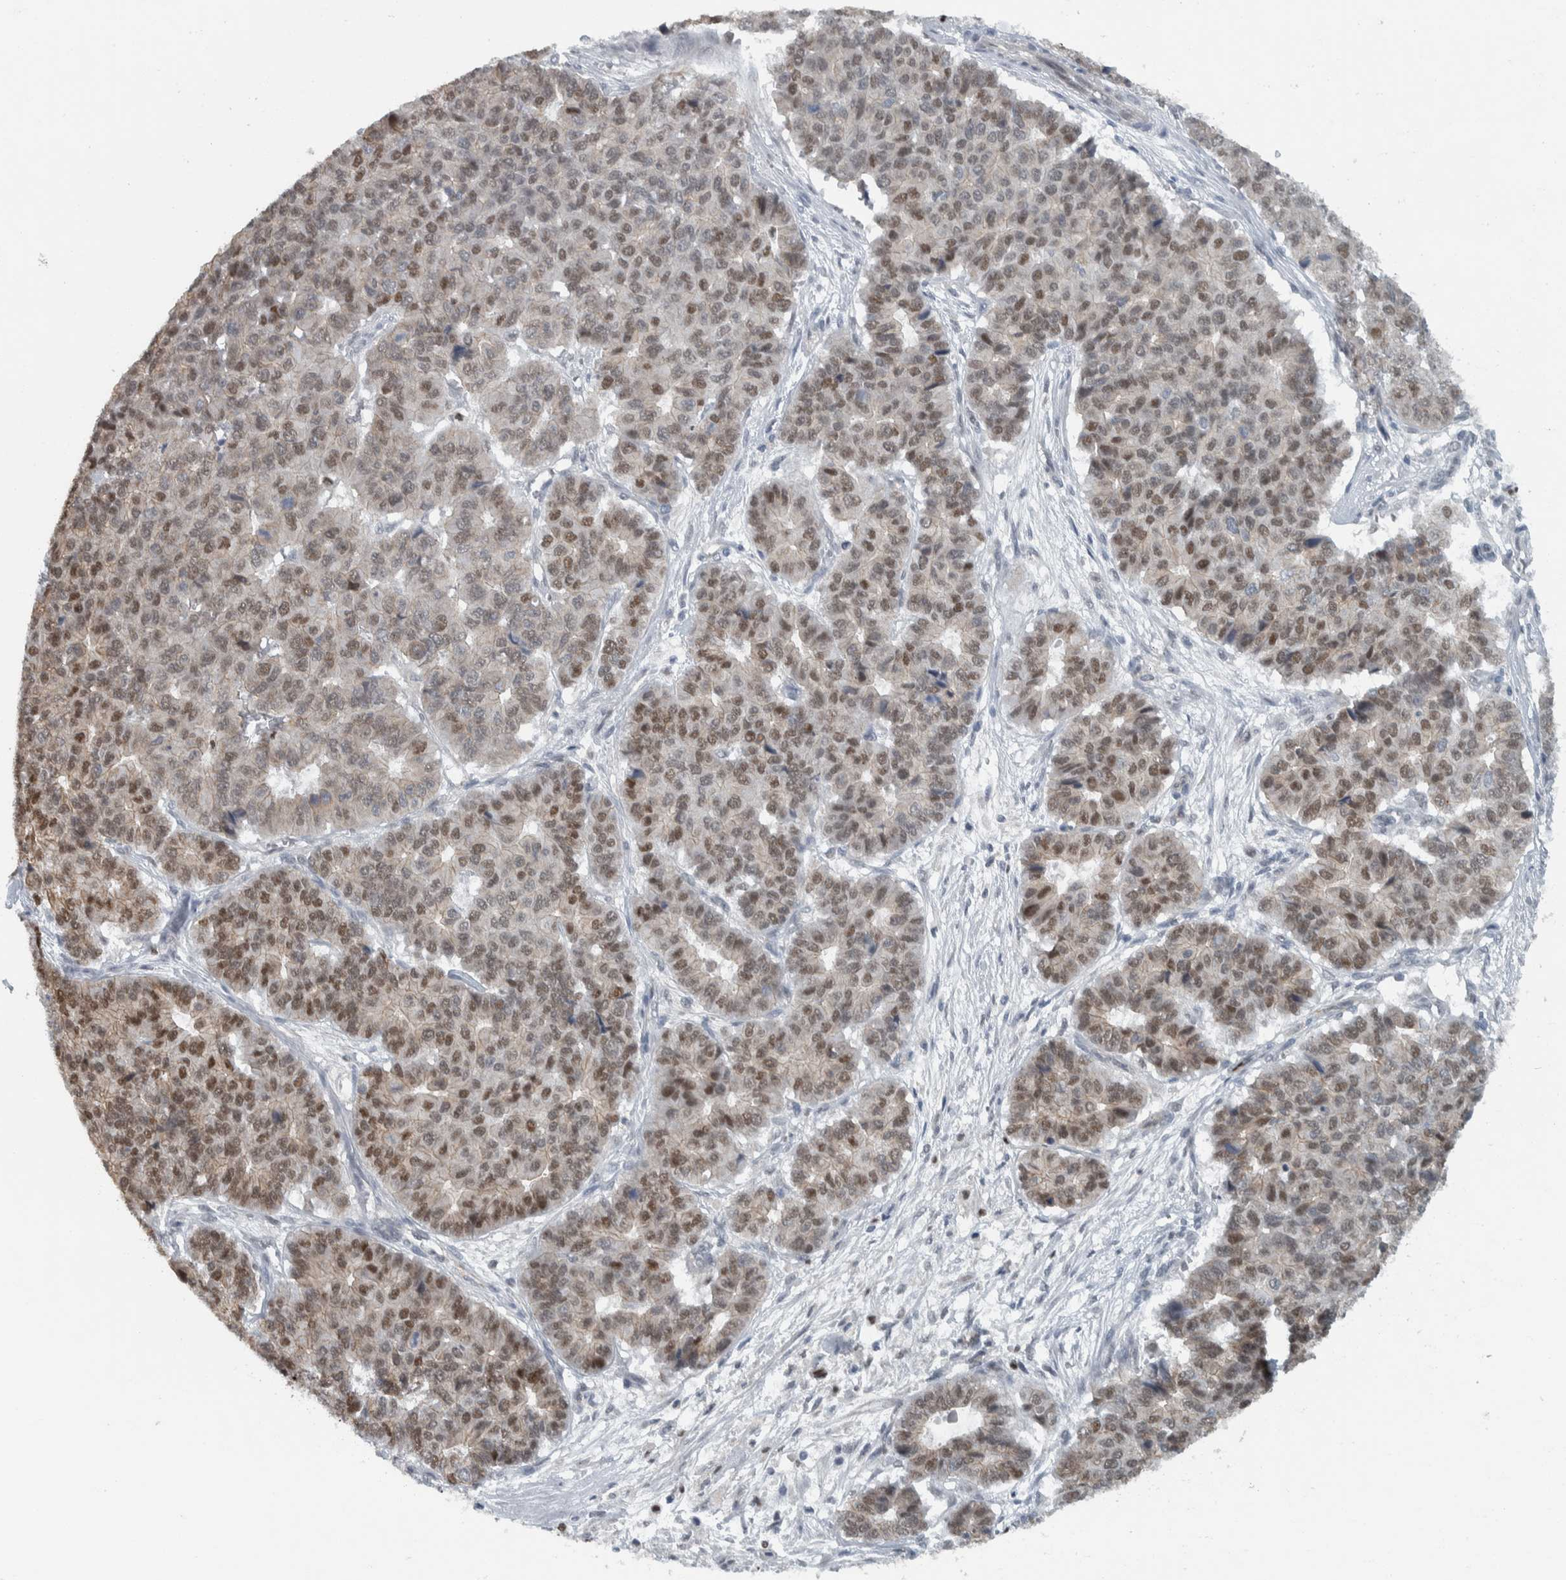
{"staining": {"intensity": "weak", "quantity": ">75%", "location": "nuclear"}, "tissue": "pancreatic cancer", "cell_type": "Tumor cells", "image_type": "cancer", "snomed": [{"axis": "morphology", "description": "Adenocarcinoma, NOS"}, {"axis": "topography", "description": "Pancreas"}], "caption": "Pancreatic cancer (adenocarcinoma) stained with IHC shows weak nuclear positivity in approximately >75% of tumor cells. (DAB (3,3'-diaminobenzidine) IHC, brown staining for protein, blue staining for nuclei).", "gene": "ADPRM", "patient": {"sex": "male", "age": 50}}